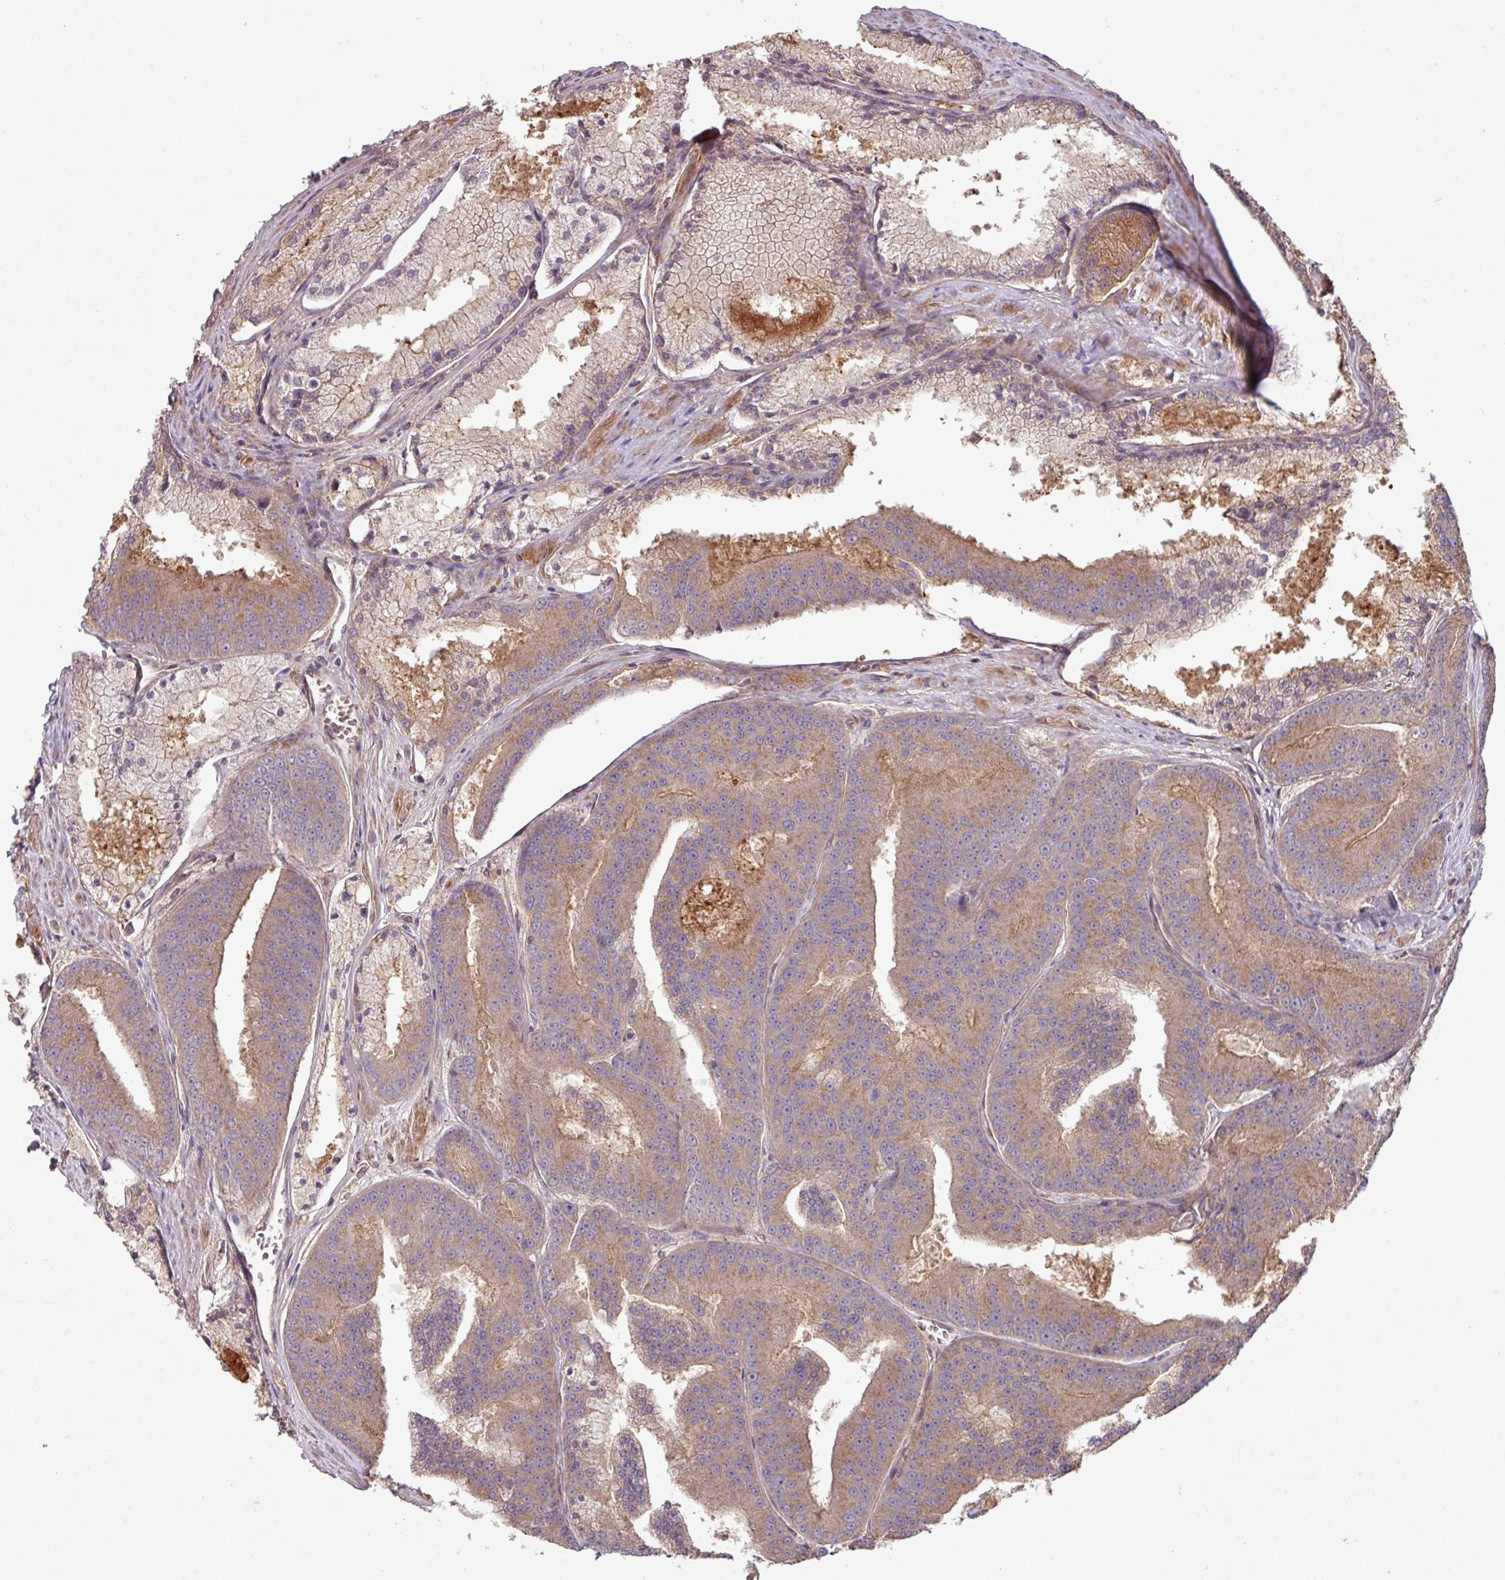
{"staining": {"intensity": "weak", "quantity": ">75%", "location": "cytoplasmic/membranous"}, "tissue": "prostate cancer", "cell_type": "Tumor cells", "image_type": "cancer", "snomed": [{"axis": "morphology", "description": "Adenocarcinoma, High grade"}, {"axis": "topography", "description": "Prostate"}], "caption": "IHC histopathology image of neoplastic tissue: prostate cancer (adenocarcinoma (high-grade)) stained using immunohistochemistry (IHC) exhibits low levels of weak protein expression localized specifically in the cytoplasmic/membranous of tumor cells, appearing as a cytoplasmic/membranous brown color.", "gene": "SNRNP25", "patient": {"sex": "male", "age": 61}}